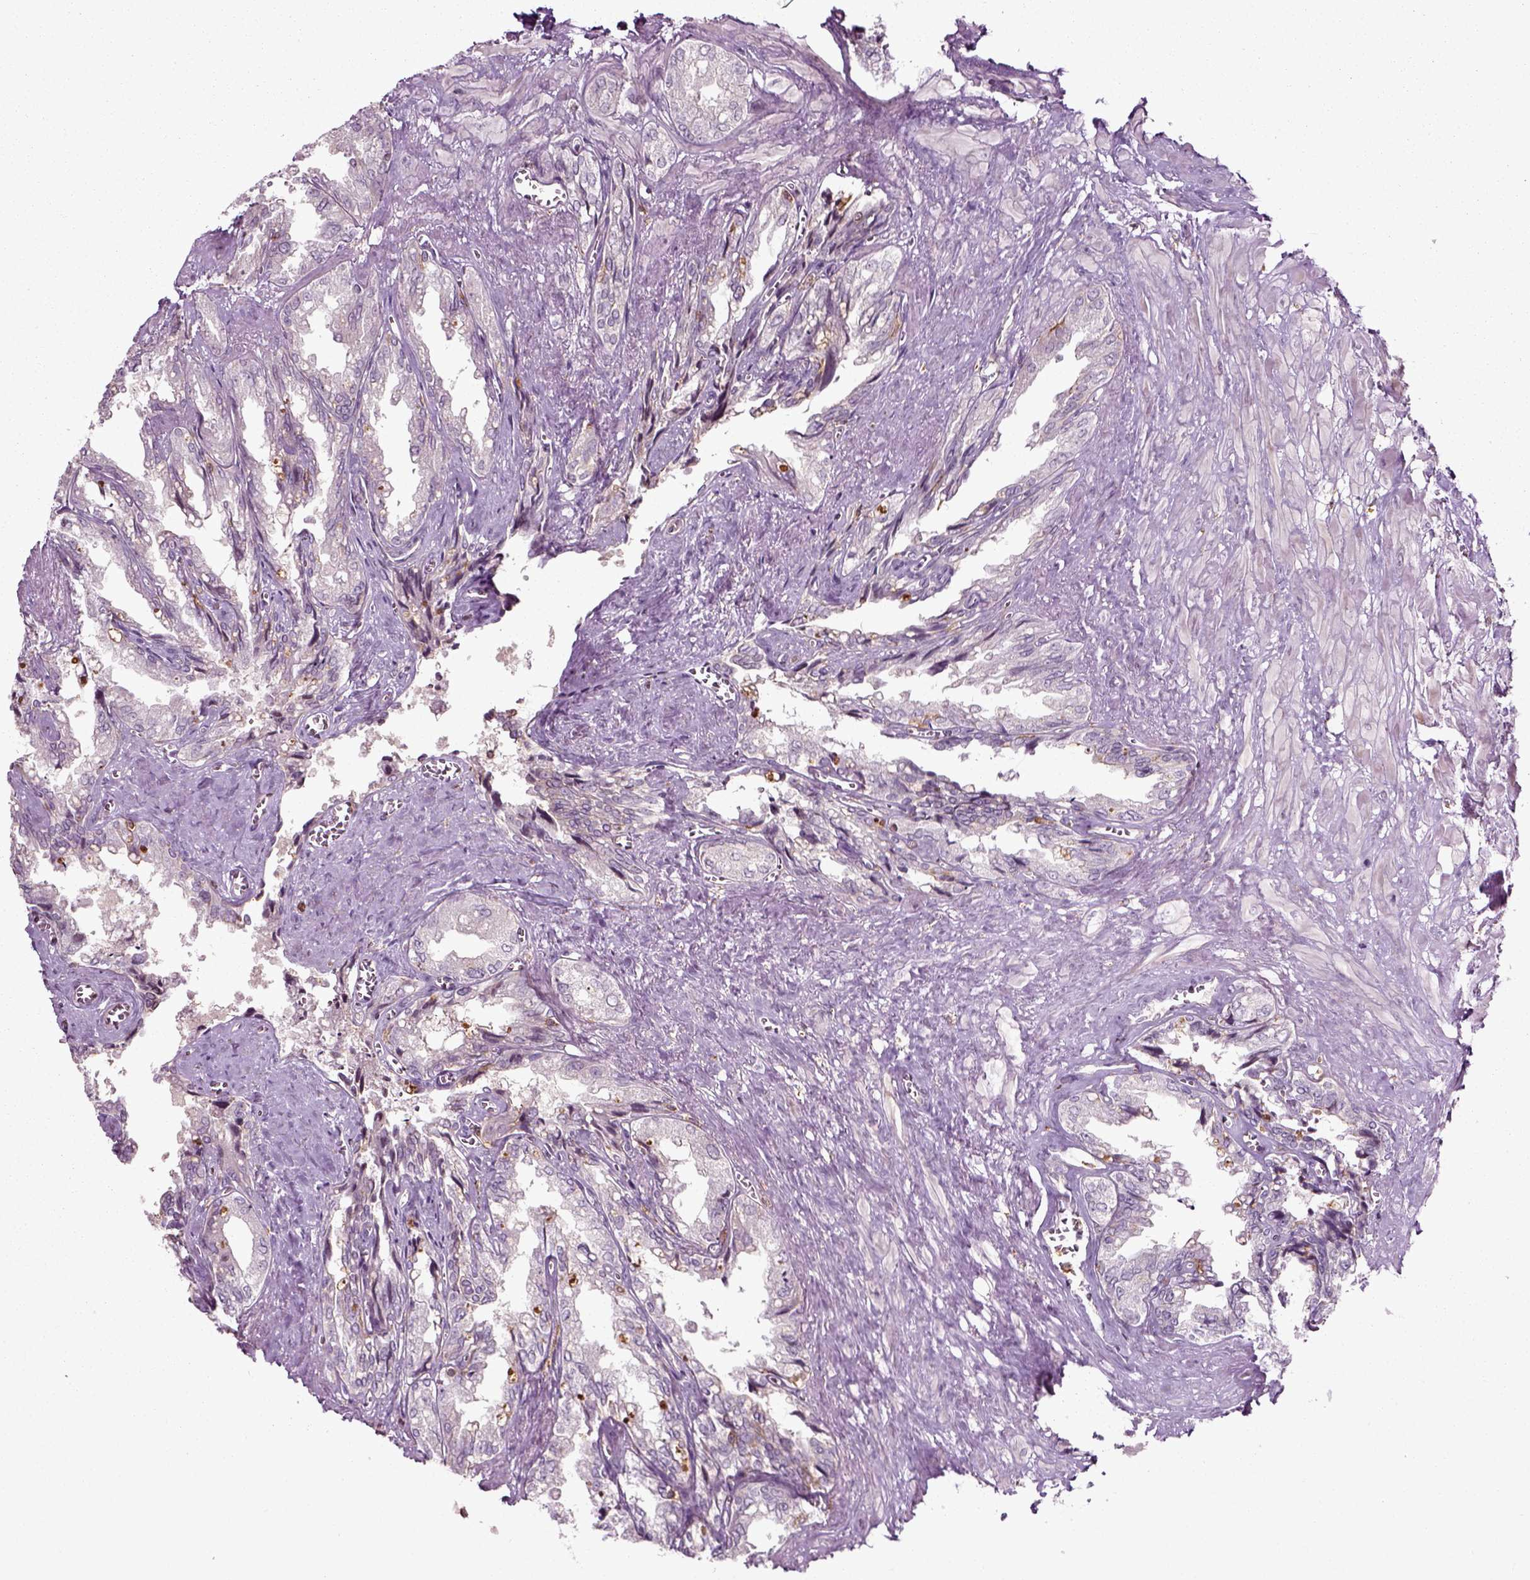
{"staining": {"intensity": "negative", "quantity": "none", "location": "none"}, "tissue": "seminal vesicle", "cell_type": "Glandular cells", "image_type": "normal", "snomed": [{"axis": "morphology", "description": "Normal tissue, NOS"}, {"axis": "topography", "description": "Seminal veicle"}], "caption": "IHC of normal human seminal vesicle reveals no expression in glandular cells.", "gene": "RHOF", "patient": {"sex": "male", "age": 67}}